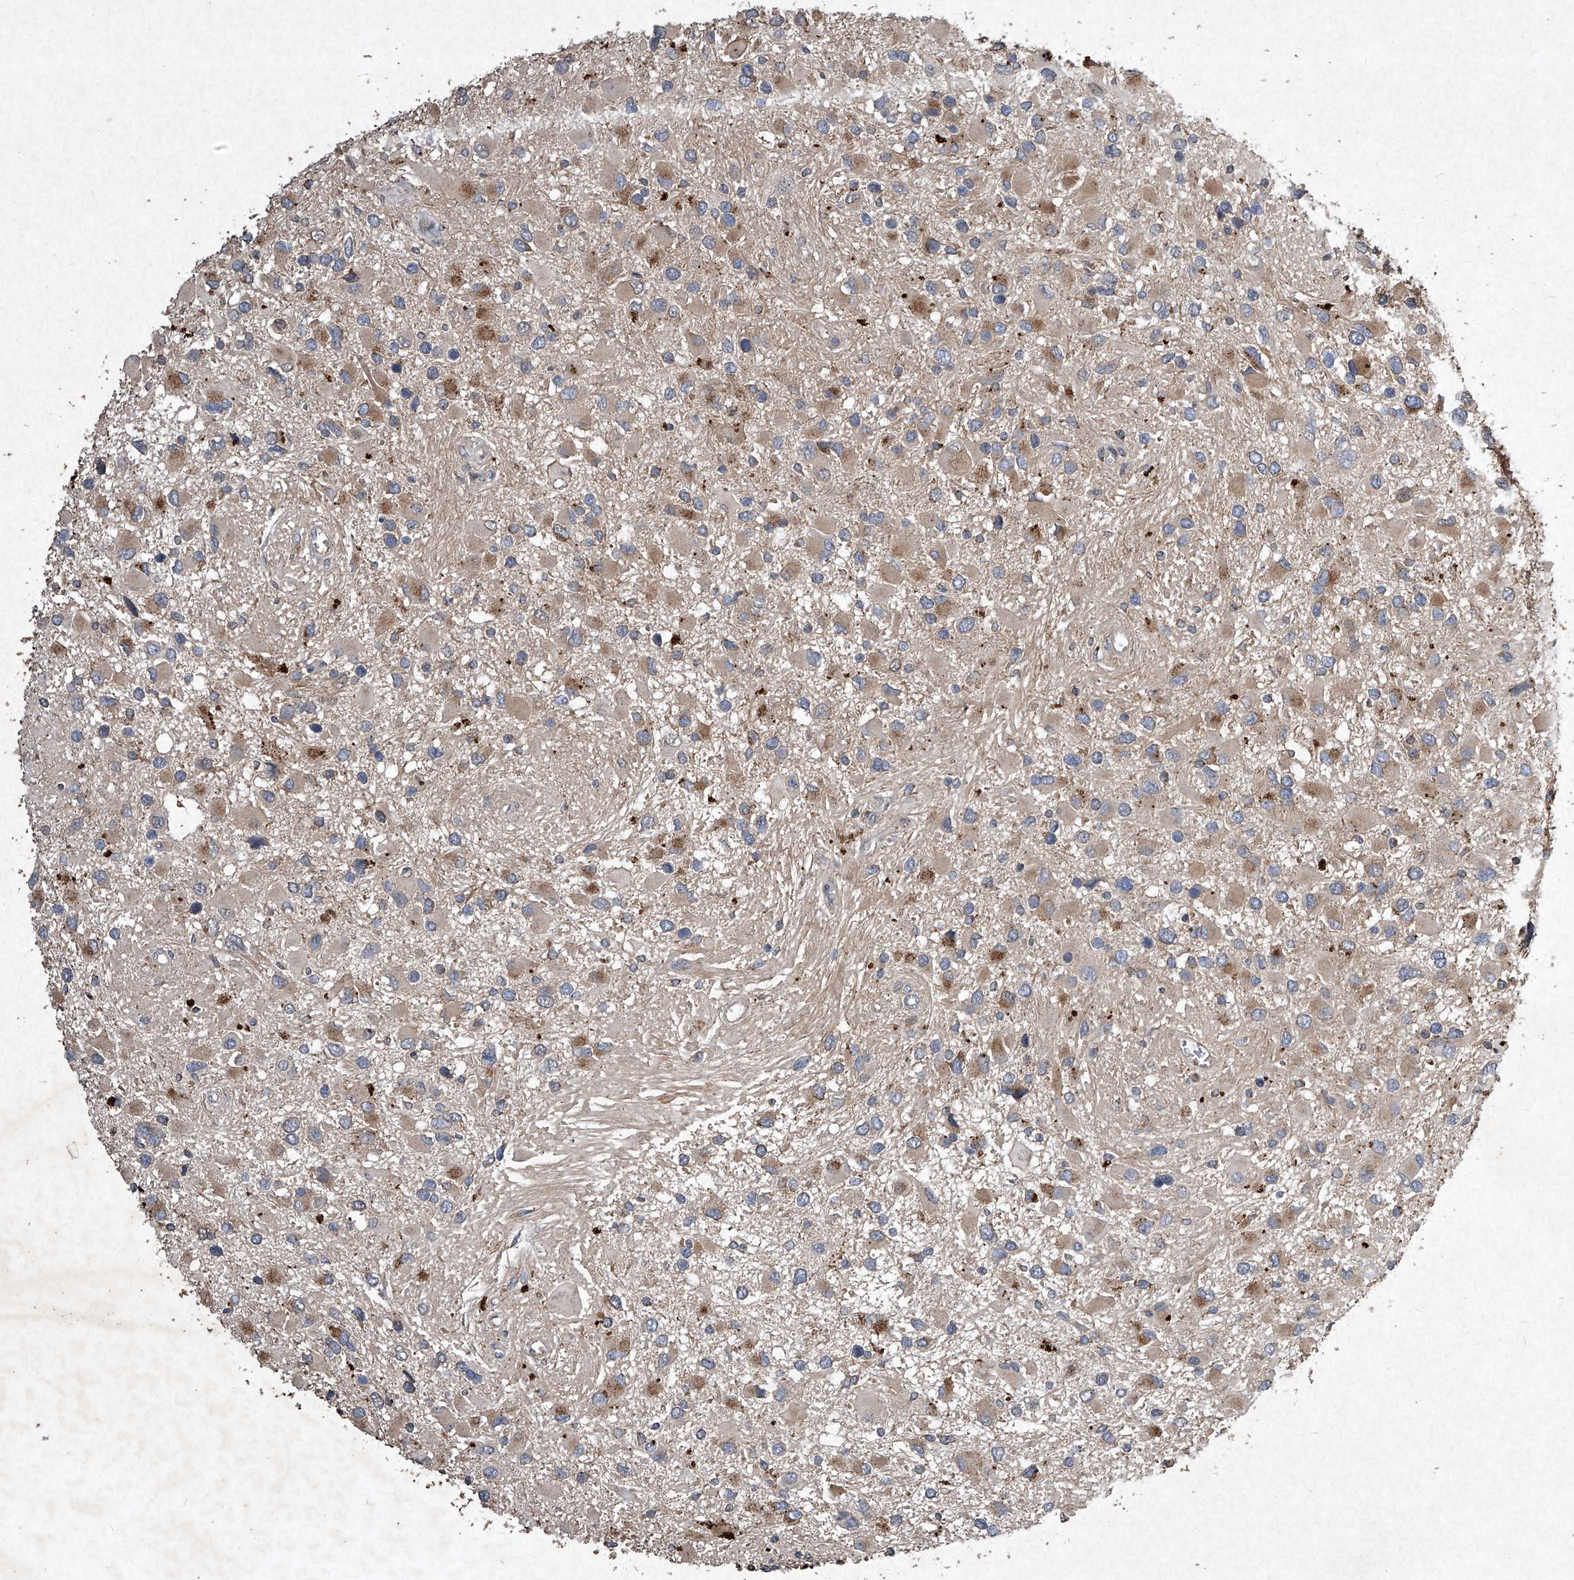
{"staining": {"intensity": "moderate", "quantity": "25%-75%", "location": "cytoplasmic/membranous"}, "tissue": "glioma", "cell_type": "Tumor cells", "image_type": "cancer", "snomed": [{"axis": "morphology", "description": "Glioma, malignant, High grade"}, {"axis": "topography", "description": "Brain"}], "caption": "Immunohistochemical staining of human malignant high-grade glioma reveals moderate cytoplasmic/membranous protein expression in about 25%-75% of tumor cells.", "gene": "MED16", "patient": {"sex": "male", "age": 53}}